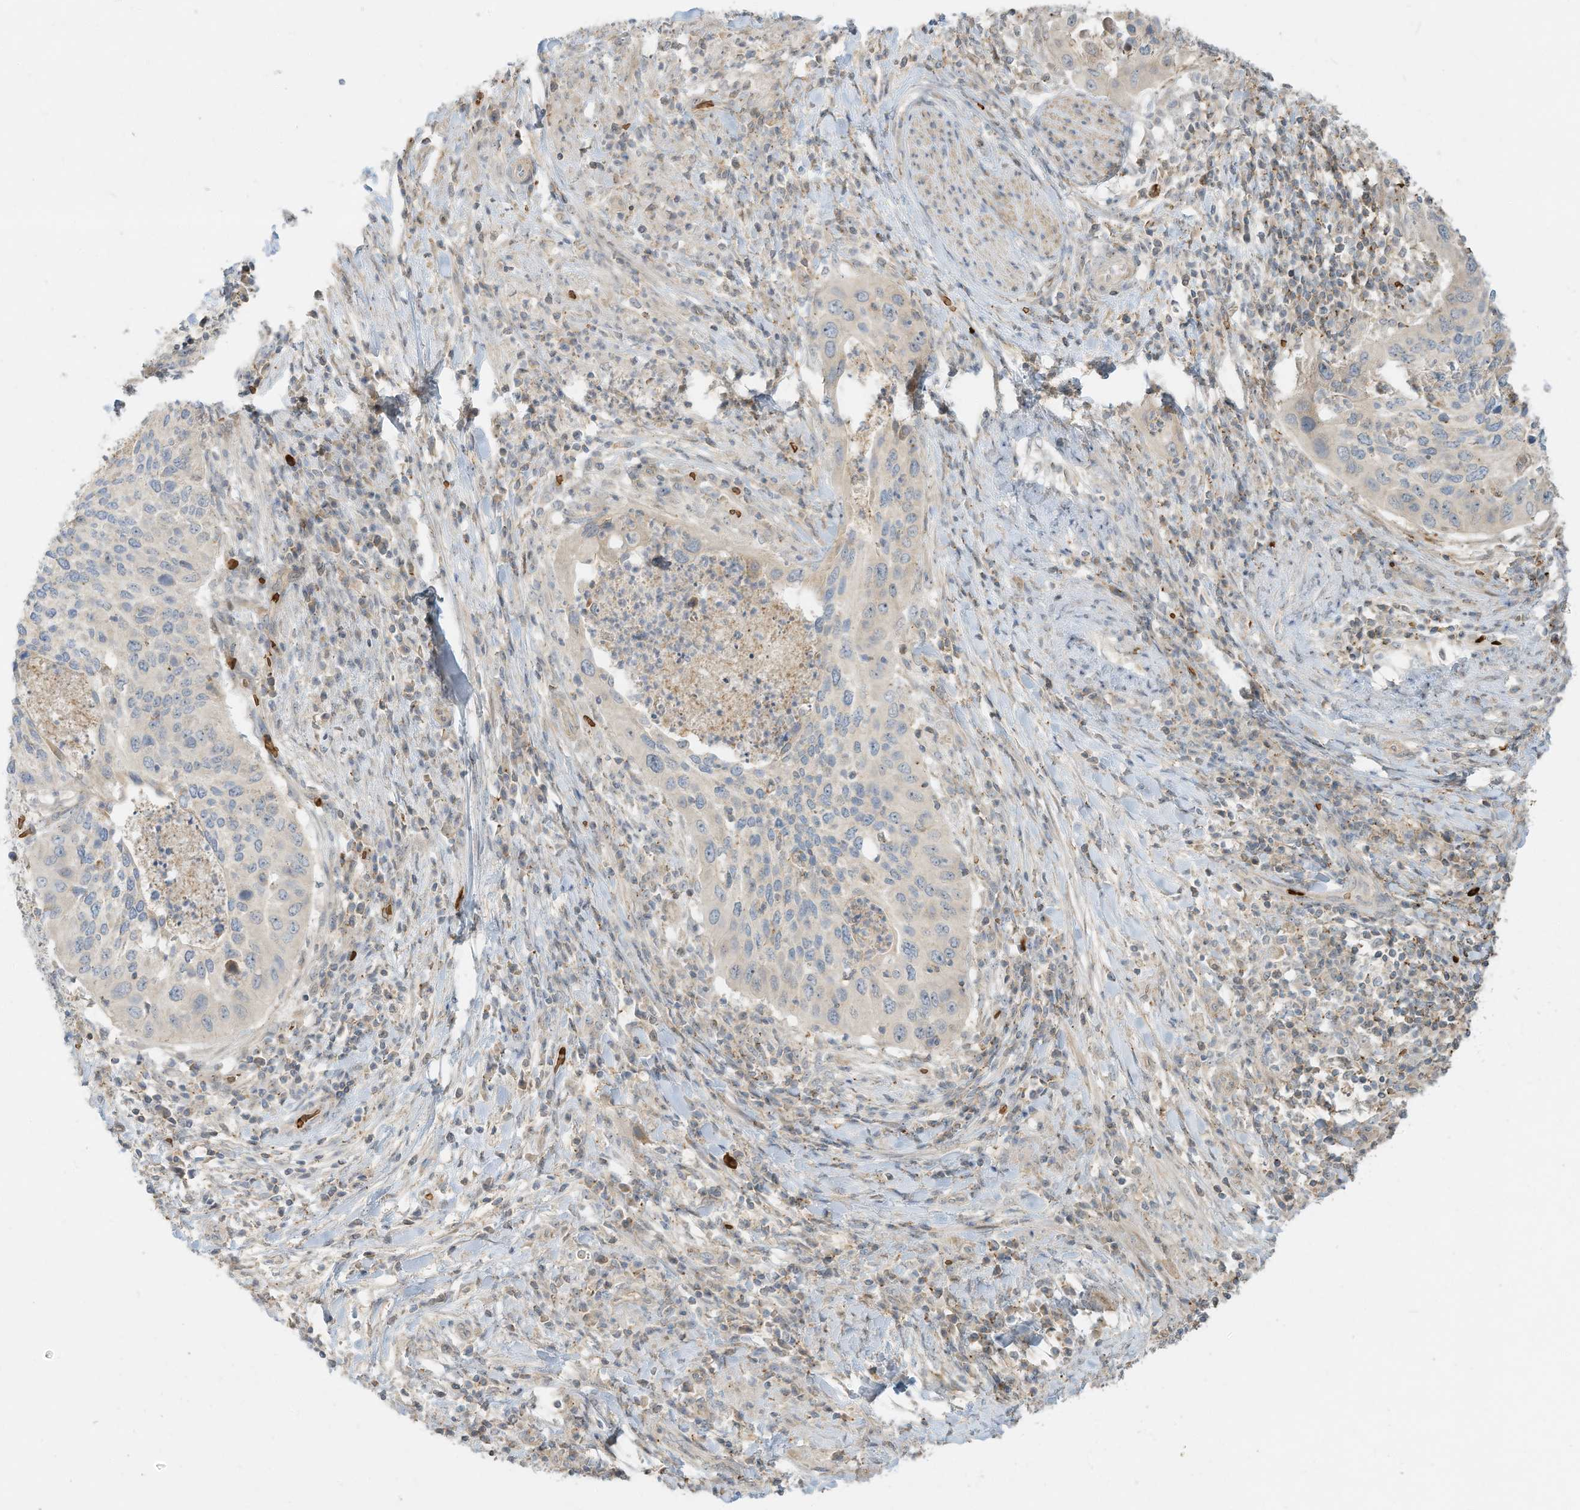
{"staining": {"intensity": "negative", "quantity": "none", "location": "none"}, "tissue": "cervical cancer", "cell_type": "Tumor cells", "image_type": "cancer", "snomed": [{"axis": "morphology", "description": "Squamous cell carcinoma, NOS"}, {"axis": "topography", "description": "Cervix"}], "caption": "Micrograph shows no protein expression in tumor cells of cervical squamous cell carcinoma tissue.", "gene": "OFD1", "patient": {"sex": "female", "age": 38}}